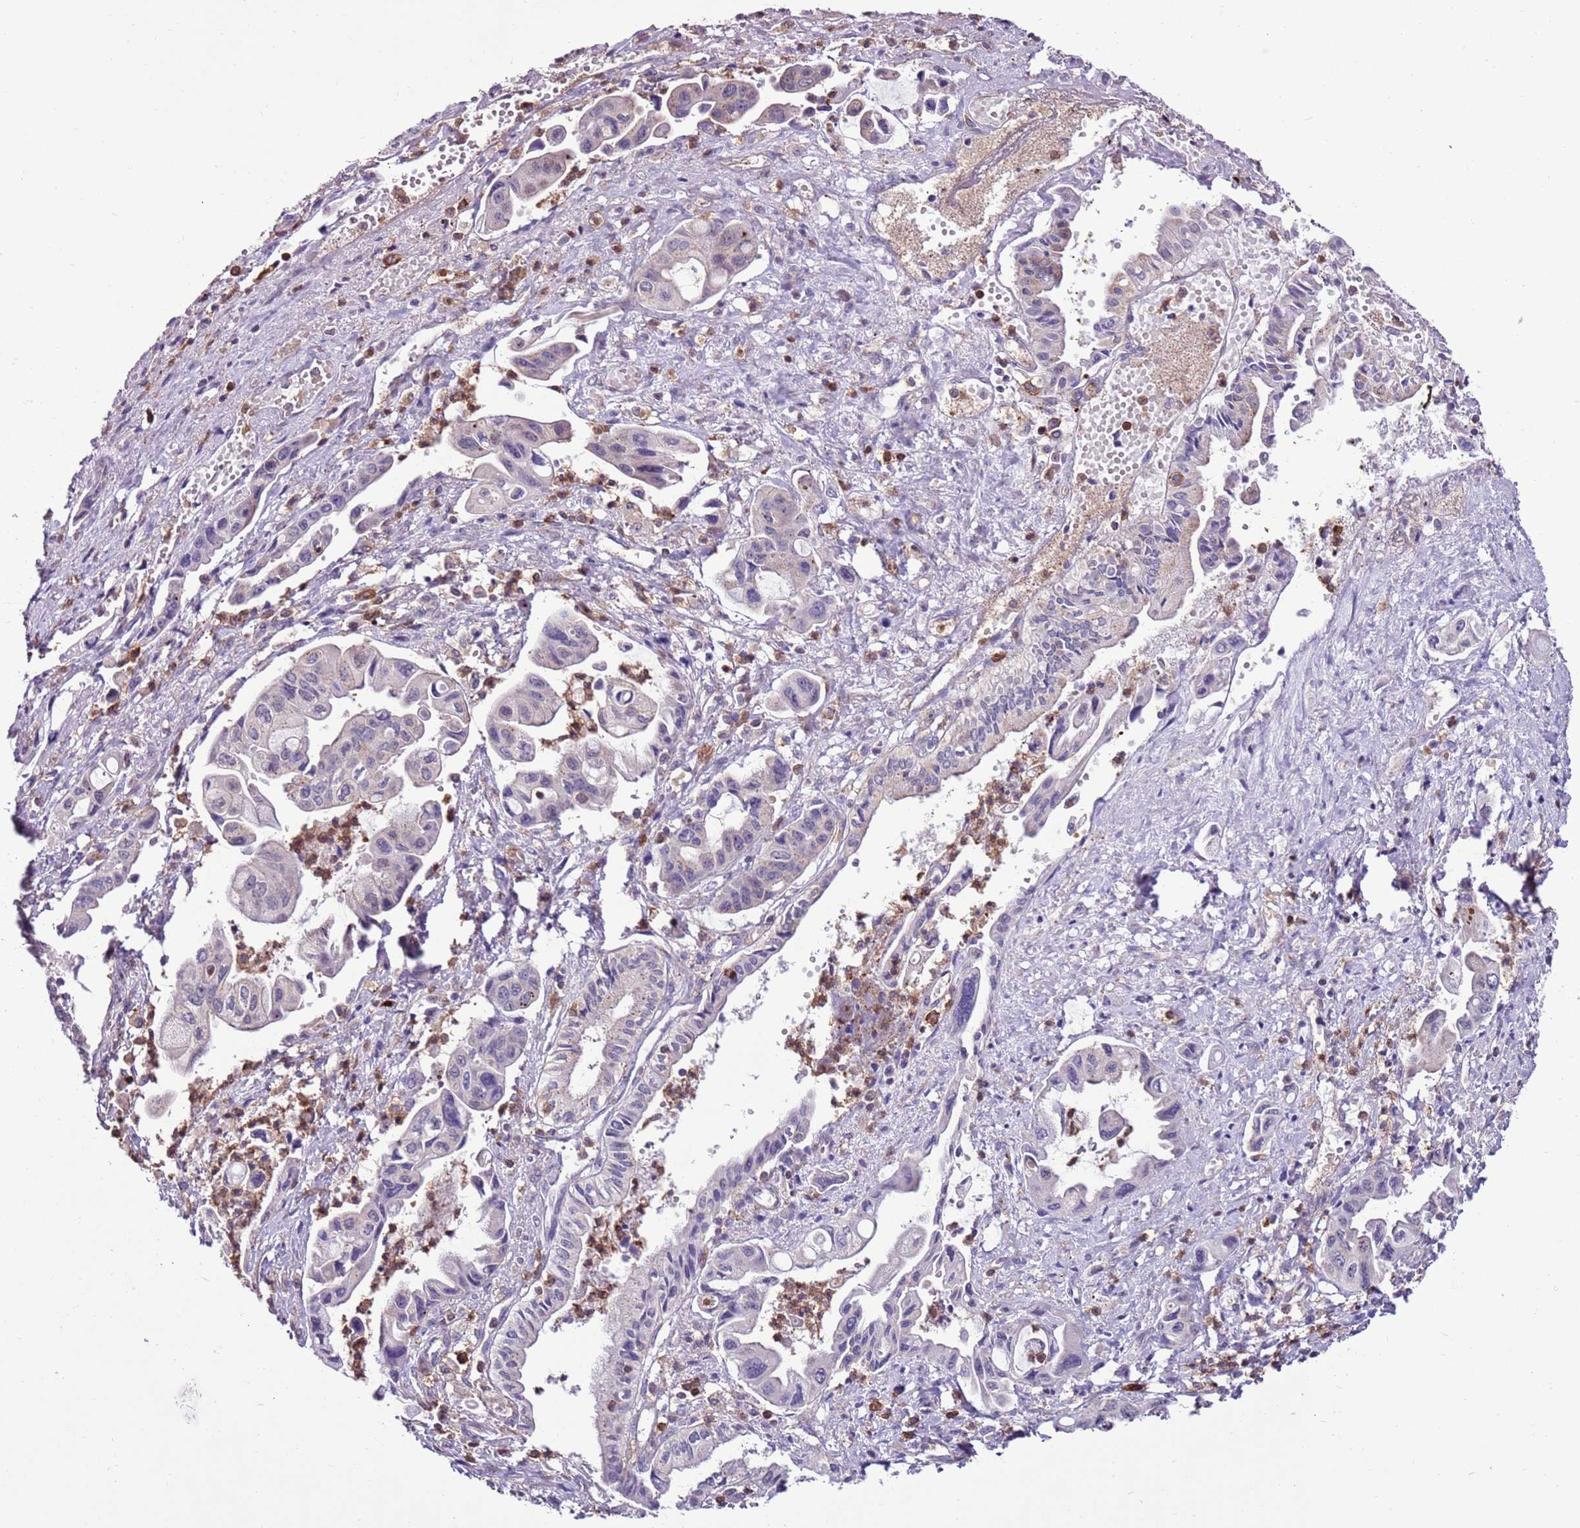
{"staining": {"intensity": "weak", "quantity": "25%-75%", "location": "cytoplasmic/membranous"}, "tissue": "pancreatic cancer", "cell_type": "Tumor cells", "image_type": "cancer", "snomed": [{"axis": "morphology", "description": "Adenocarcinoma, NOS"}, {"axis": "topography", "description": "Pancreas"}], "caption": "Immunohistochemistry (IHC) image of neoplastic tissue: human adenocarcinoma (pancreatic) stained using IHC exhibits low levels of weak protein expression localized specifically in the cytoplasmic/membranous of tumor cells, appearing as a cytoplasmic/membranous brown color.", "gene": "ZSWIM1", "patient": {"sex": "female", "age": 50}}